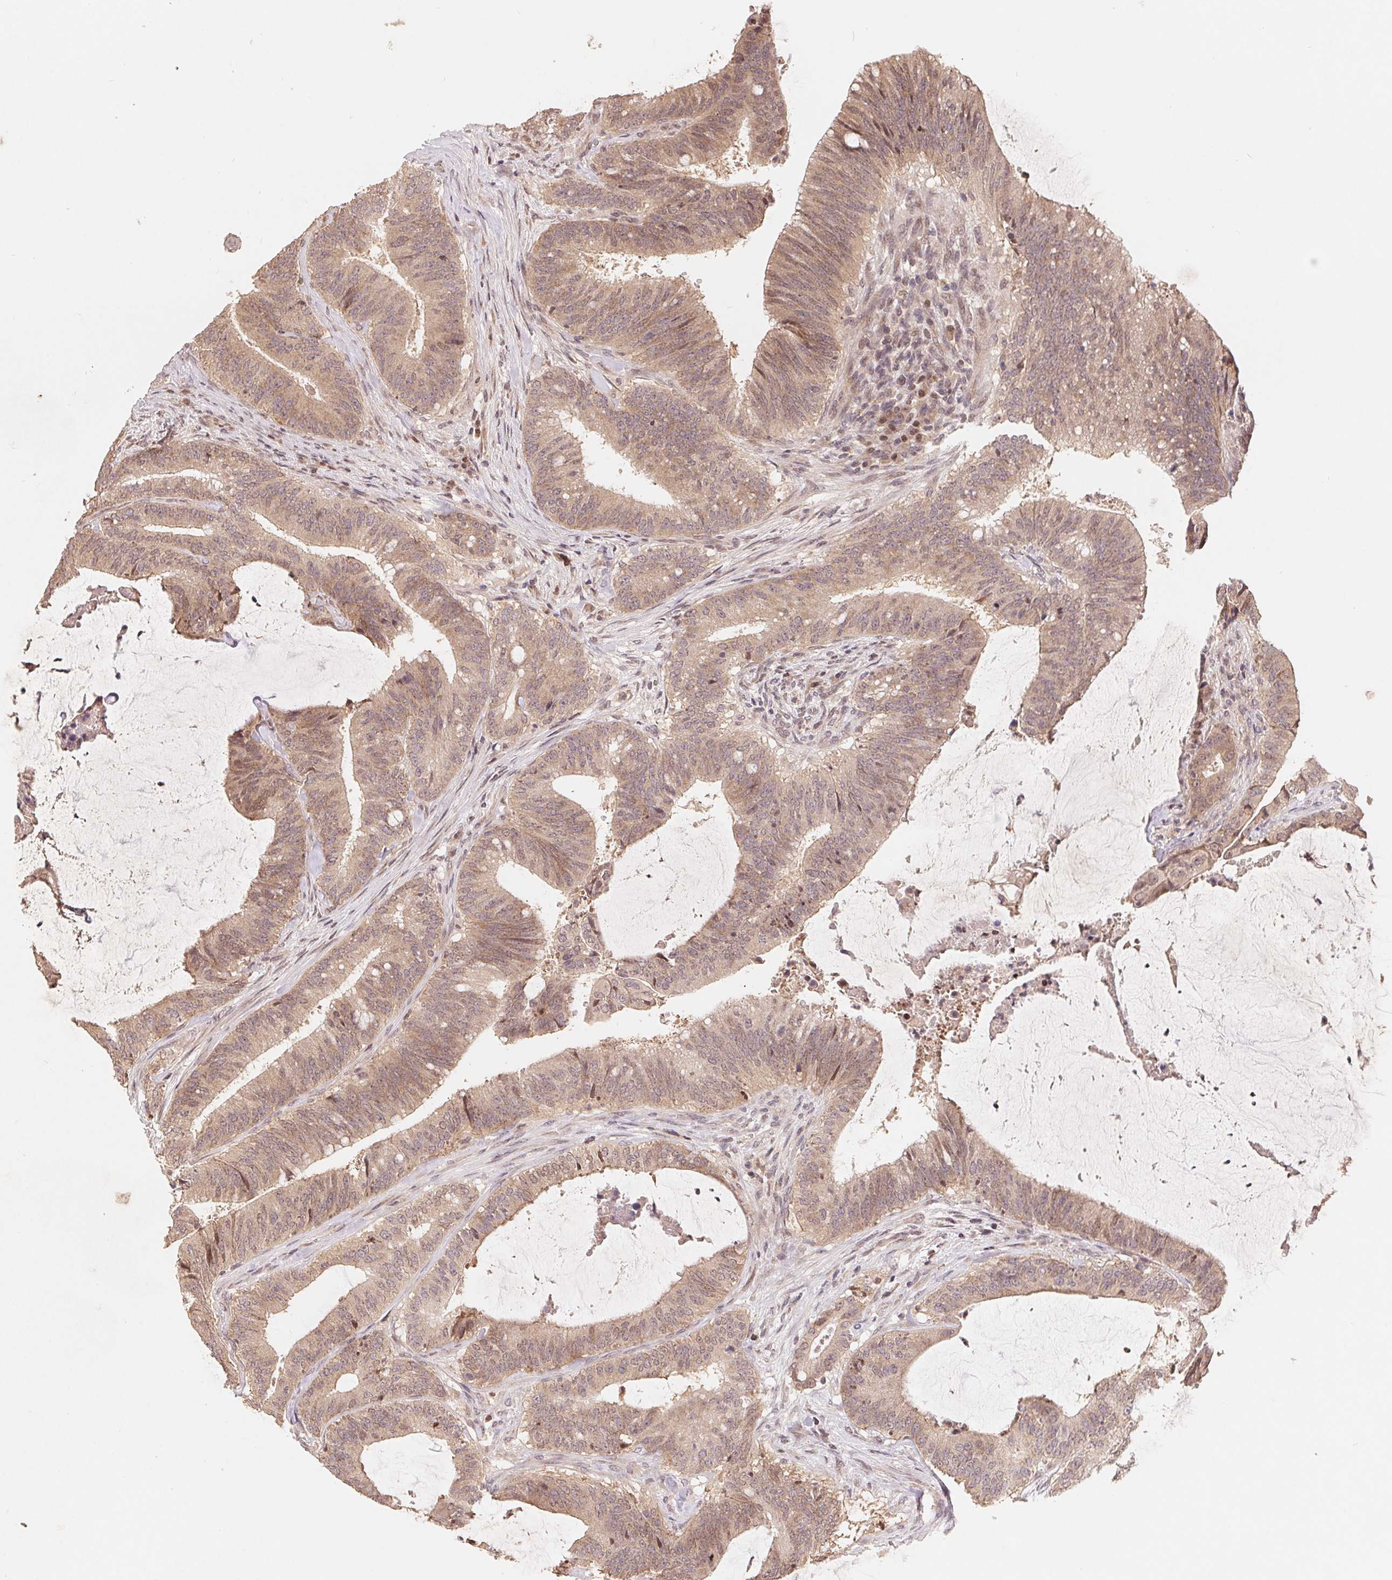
{"staining": {"intensity": "weak", "quantity": ">75%", "location": "cytoplasmic/membranous"}, "tissue": "colorectal cancer", "cell_type": "Tumor cells", "image_type": "cancer", "snomed": [{"axis": "morphology", "description": "Adenocarcinoma, NOS"}, {"axis": "topography", "description": "Colon"}], "caption": "The immunohistochemical stain labels weak cytoplasmic/membranous staining in tumor cells of colorectal cancer tissue. (DAB (3,3'-diaminobenzidine) = brown stain, brightfield microscopy at high magnification).", "gene": "HMGN3", "patient": {"sex": "female", "age": 43}}